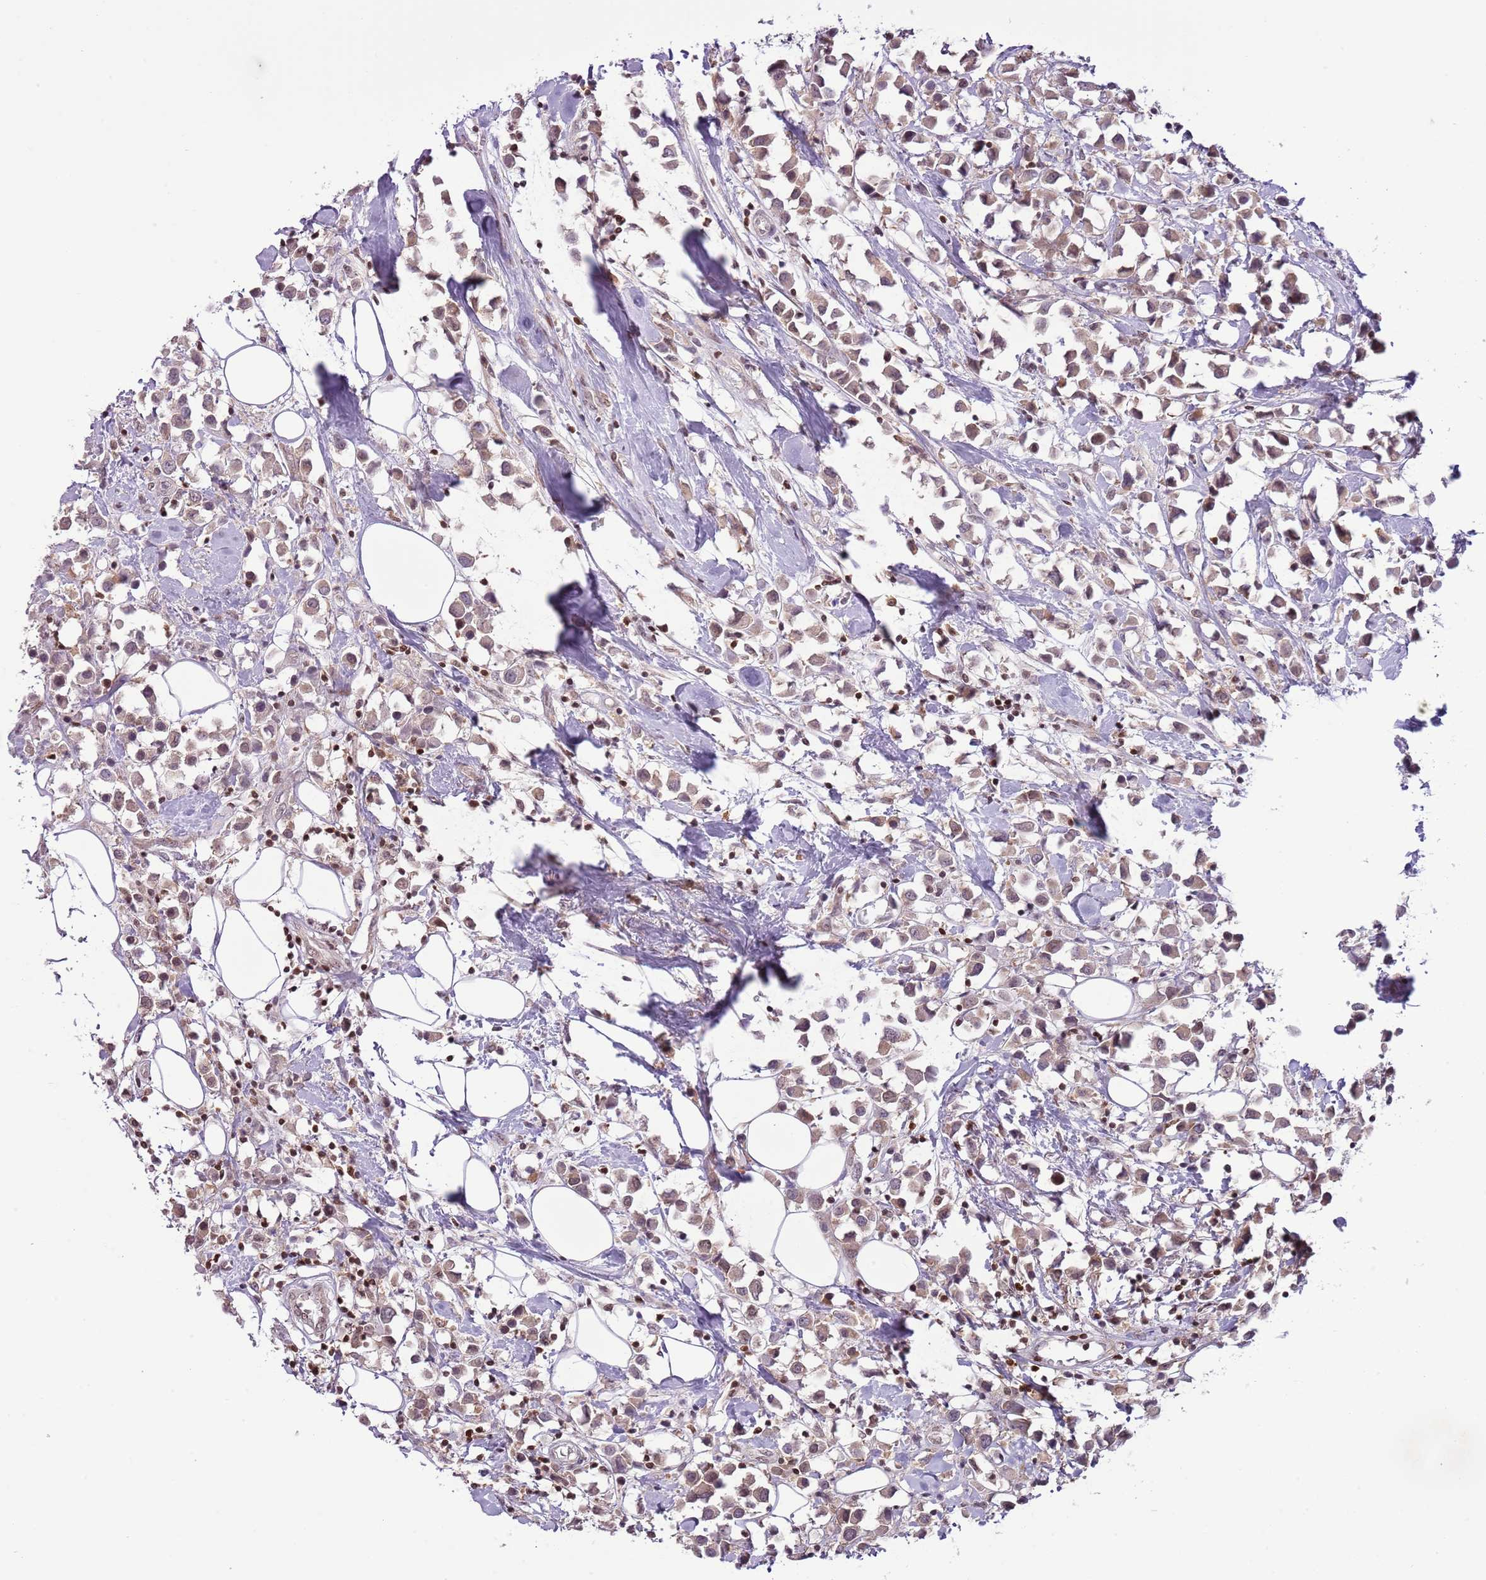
{"staining": {"intensity": "weak", "quantity": ">75%", "location": "cytoplasmic/membranous,nuclear"}, "tissue": "breast cancer", "cell_type": "Tumor cells", "image_type": "cancer", "snomed": [{"axis": "morphology", "description": "Duct carcinoma"}, {"axis": "topography", "description": "Breast"}], "caption": "Protein expression analysis of human infiltrating ductal carcinoma (breast) reveals weak cytoplasmic/membranous and nuclear positivity in about >75% of tumor cells.", "gene": "SELENOH", "patient": {"sex": "female", "age": 61}}